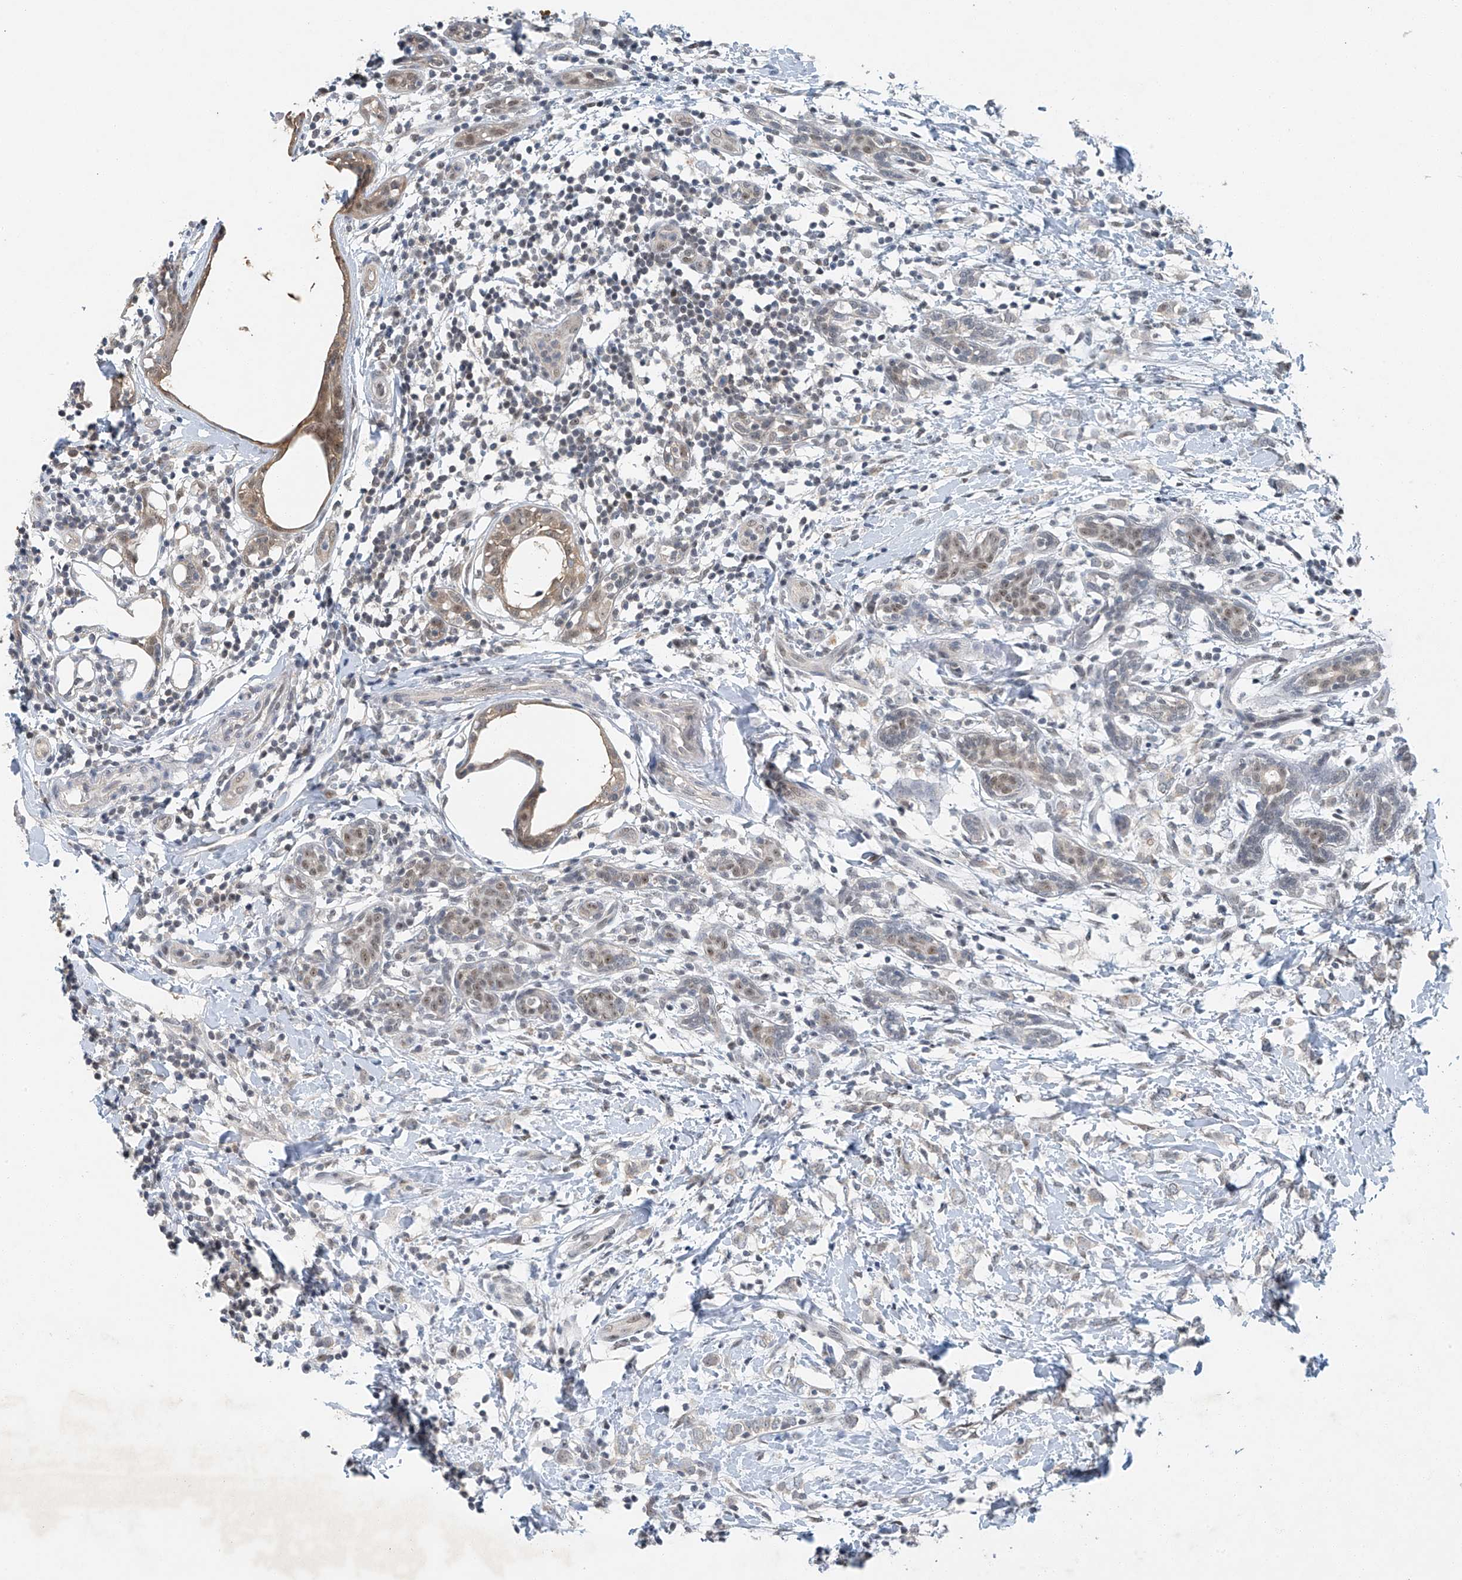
{"staining": {"intensity": "weak", "quantity": "25%-75%", "location": "nuclear"}, "tissue": "breast cancer", "cell_type": "Tumor cells", "image_type": "cancer", "snomed": [{"axis": "morphology", "description": "Normal tissue, NOS"}, {"axis": "morphology", "description": "Lobular carcinoma"}, {"axis": "topography", "description": "Breast"}], "caption": "Protein staining of breast cancer (lobular carcinoma) tissue demonstrates weak nuclear expression in approximately 25%-75% of tumor cells.", "gene": "TAF8", "patient": {"sex": "female", "age": 47}}